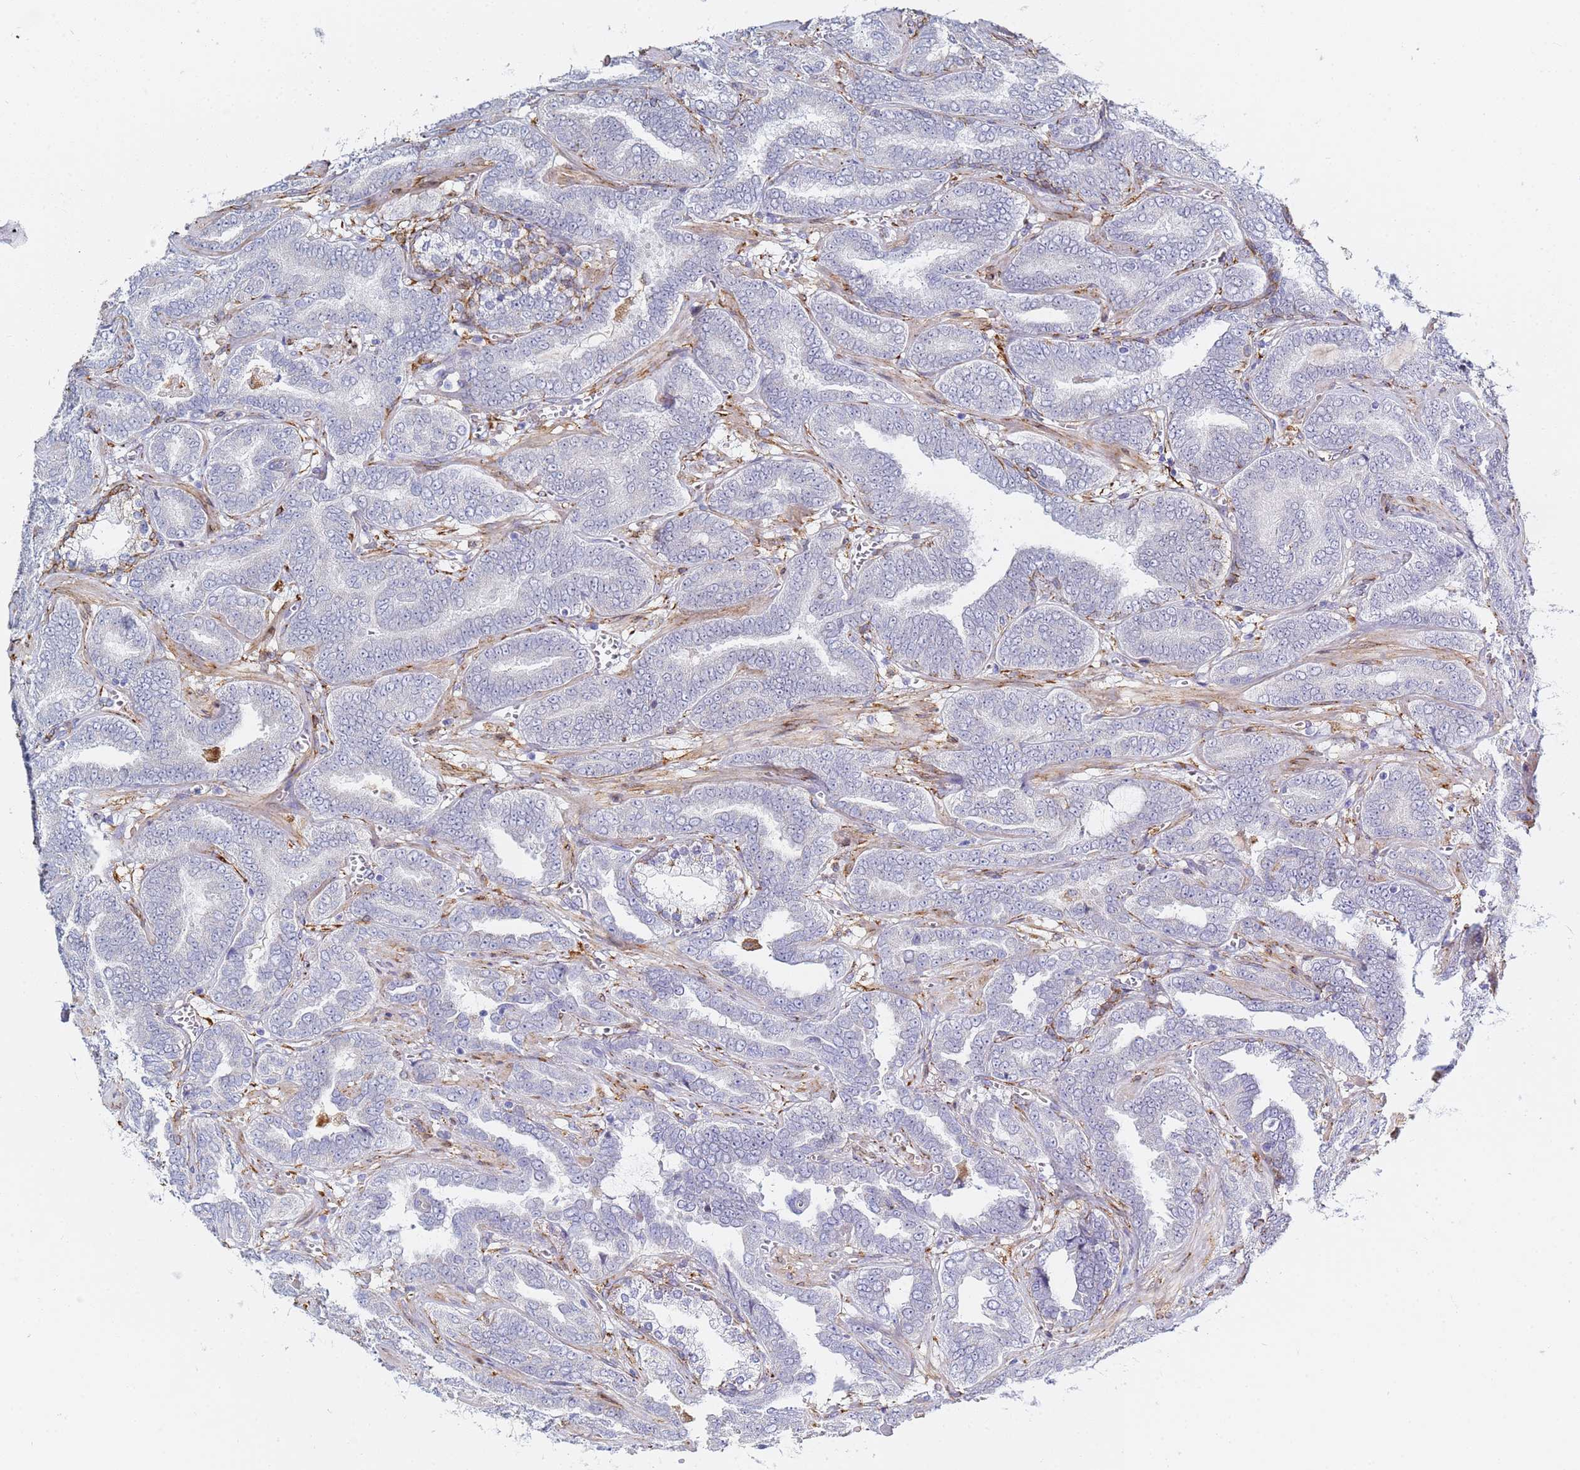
{"staining": {"intensity": "negative", "quantity": "none", "location": "none"}, "tissue": "prostate cancer", "cell_type": "Tumor cells", "image_type": "cancer", "snomed": [{"axis": "morphology", "description": "Adenocarcinoma, High grade"}, {"axis": "topography", "description": "Prostate"}], "caption": "This is a micrograph of immunohistochemistry (IHC) staining of prostate cancer (high-grade adenocarcinoma), which shows no expression in tumor cells.", "gene": "GDAP2", "patient": {"sex": "male", "age": 67}}